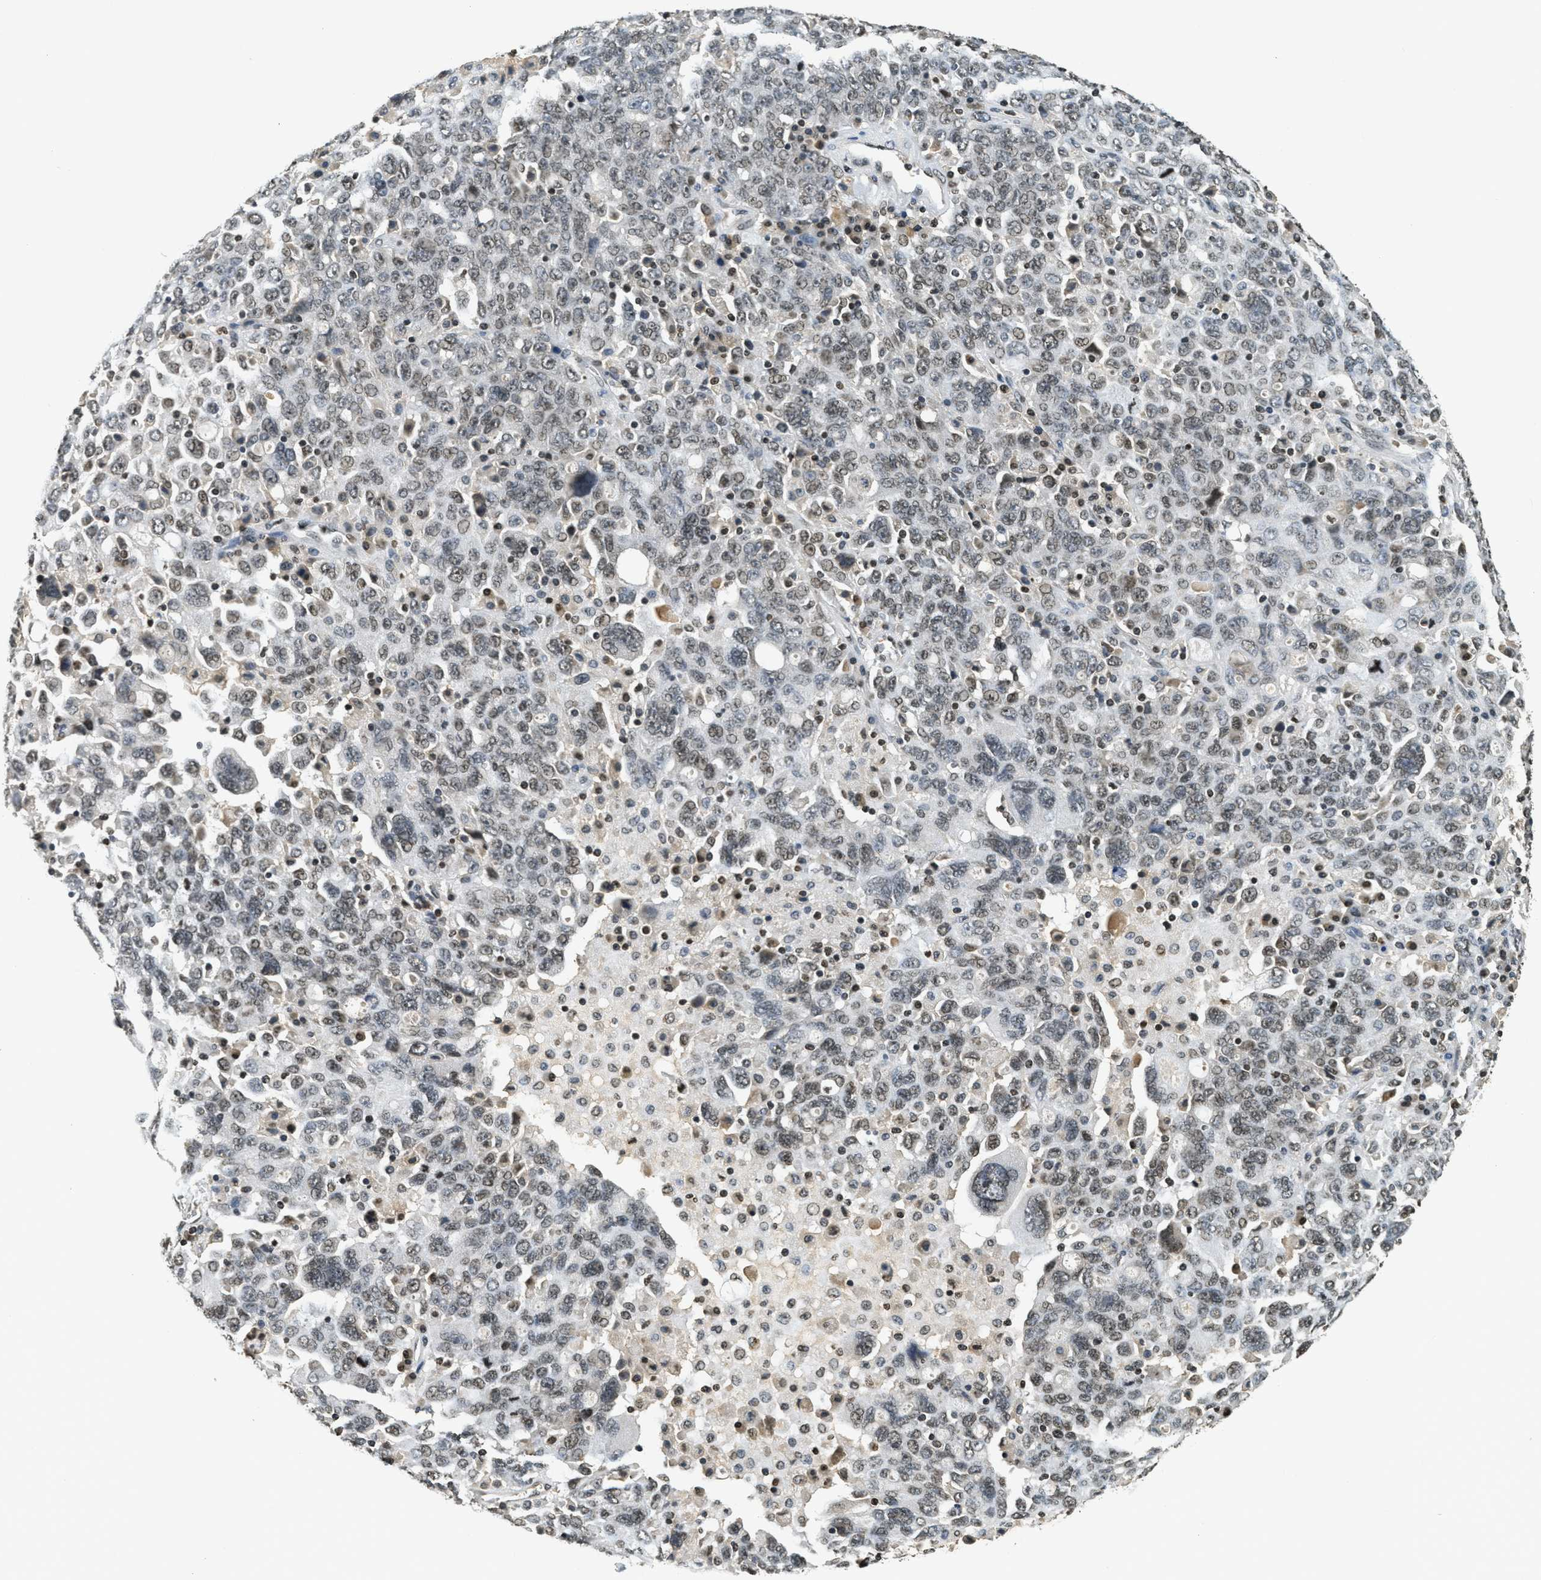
{"staining": {"intensity": "moderate", "quantity": "25%-75%", "location": "nuclear"}, "tissue": "ovarian cancer", "cell_type": "Tumor cells", "image_type": "cancer", "snomed": [{"axis": "morphology", "description": "Carcinoma, endometroid"}, {"axis": "topography", "description": "Ovary"}], "caption": "Protein expression analysis of human ovarian endometroid carcinoma reveals moderate nuclear staining in about 25%-75% of tumor cells.", "gene": "LDB2", "patient": {"sex": "female", "age": 62}}